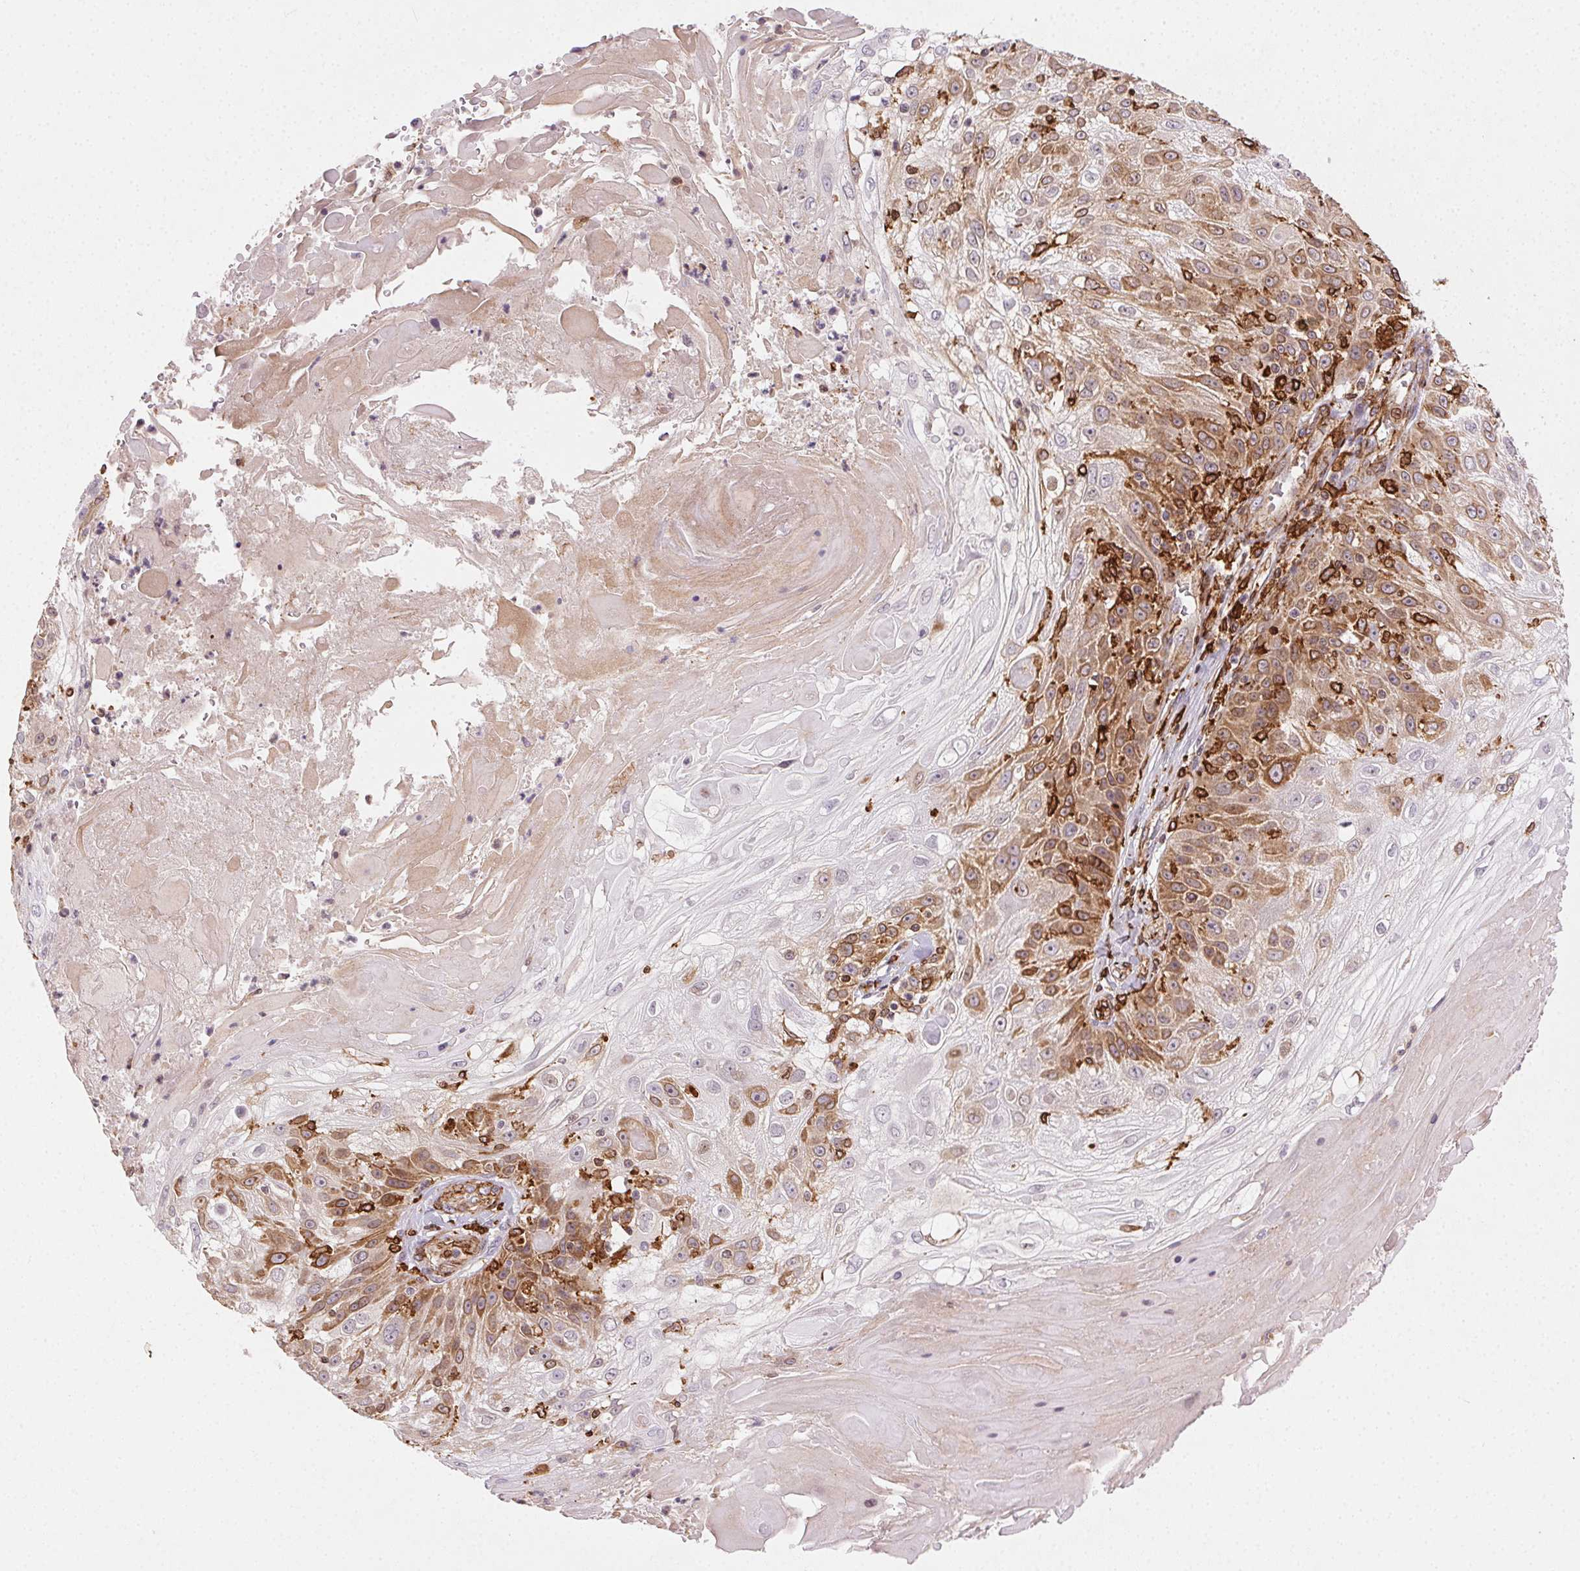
{"staining": {"intensity": "moderate", "quantity": "25%-75%", "location": "cytoplasmic/membranous"}, "tissue": "skin cancer", "cell_type": "Tumor cells", "image_type": "cancer", "snomed": [{"axis": "morphology", "description": "Normal tissue, NOS"}, {"axis": "morphology", "description": "Squamous cell carcinoma, NOS"}, {"axis": "topography", "description": "Skin"}], "caption": "The micrograph exhibits immunohistochemical staining of skin cancer. There is moderate cytoplasmic/membranous staining is identified in about 25%-75% of tumor cells.", "gene": "RNASET2", "patient": {"sex": "female", "age": 83}}